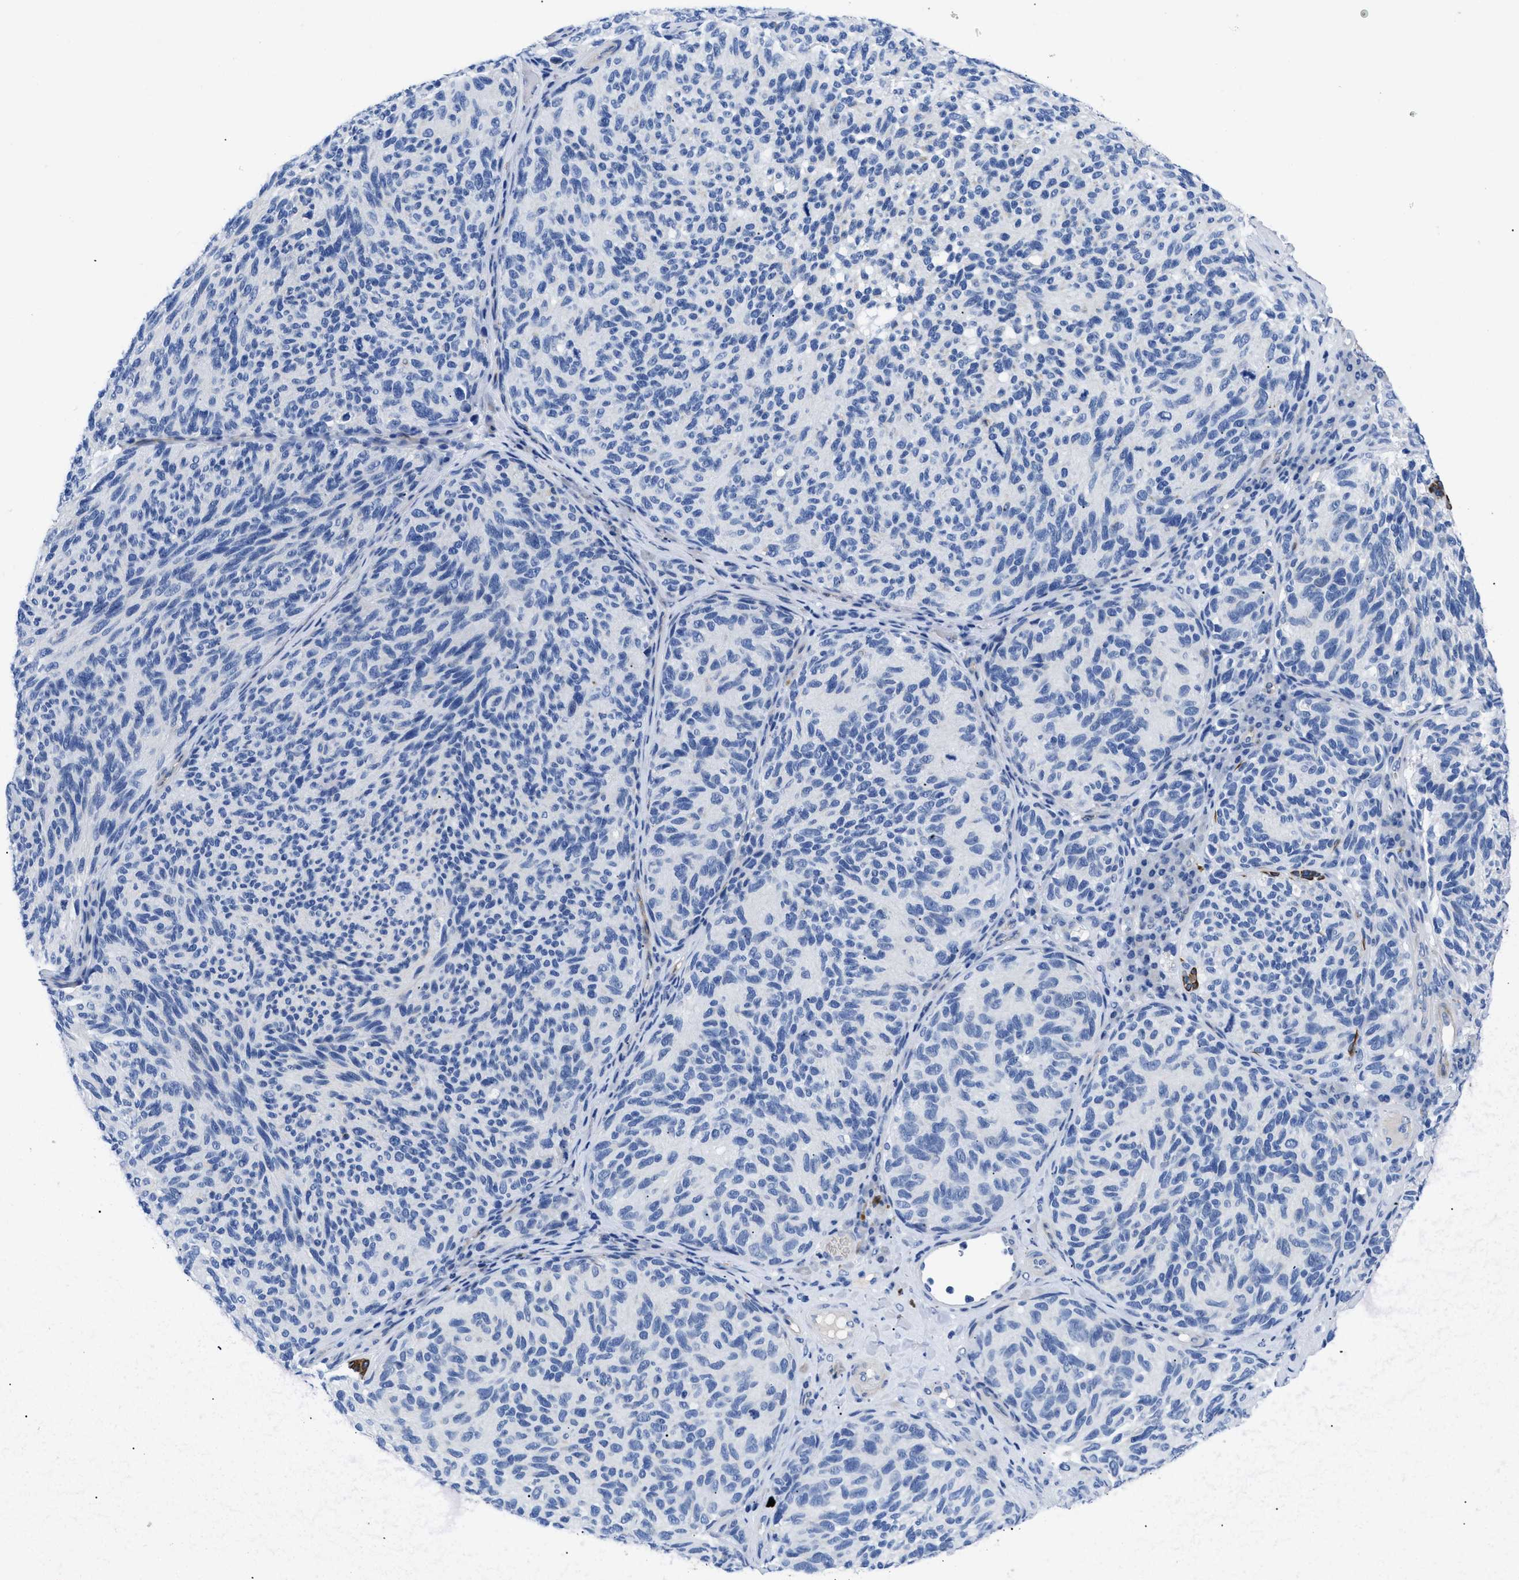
{"staining": {"intensity": "negative", "quantity": "none", "location": "none"}, "tissue": "melanoma", "cell_type": "Tumor cells", "image_type": "cancer", "snomed": [{"axis": "morphology", "description": "Malignant melanoma, NOS"}, {"axis": "topography", "description": "Skin"}], "caption": "Immunohistochemistry (IHC) photomicrograph of neoplastic tissue: human melanoma stained with DAB reveals no significant protein expression in tumor cells.", "gene": "TMEM68", "patient": {"sex": "female", "age": 73}}